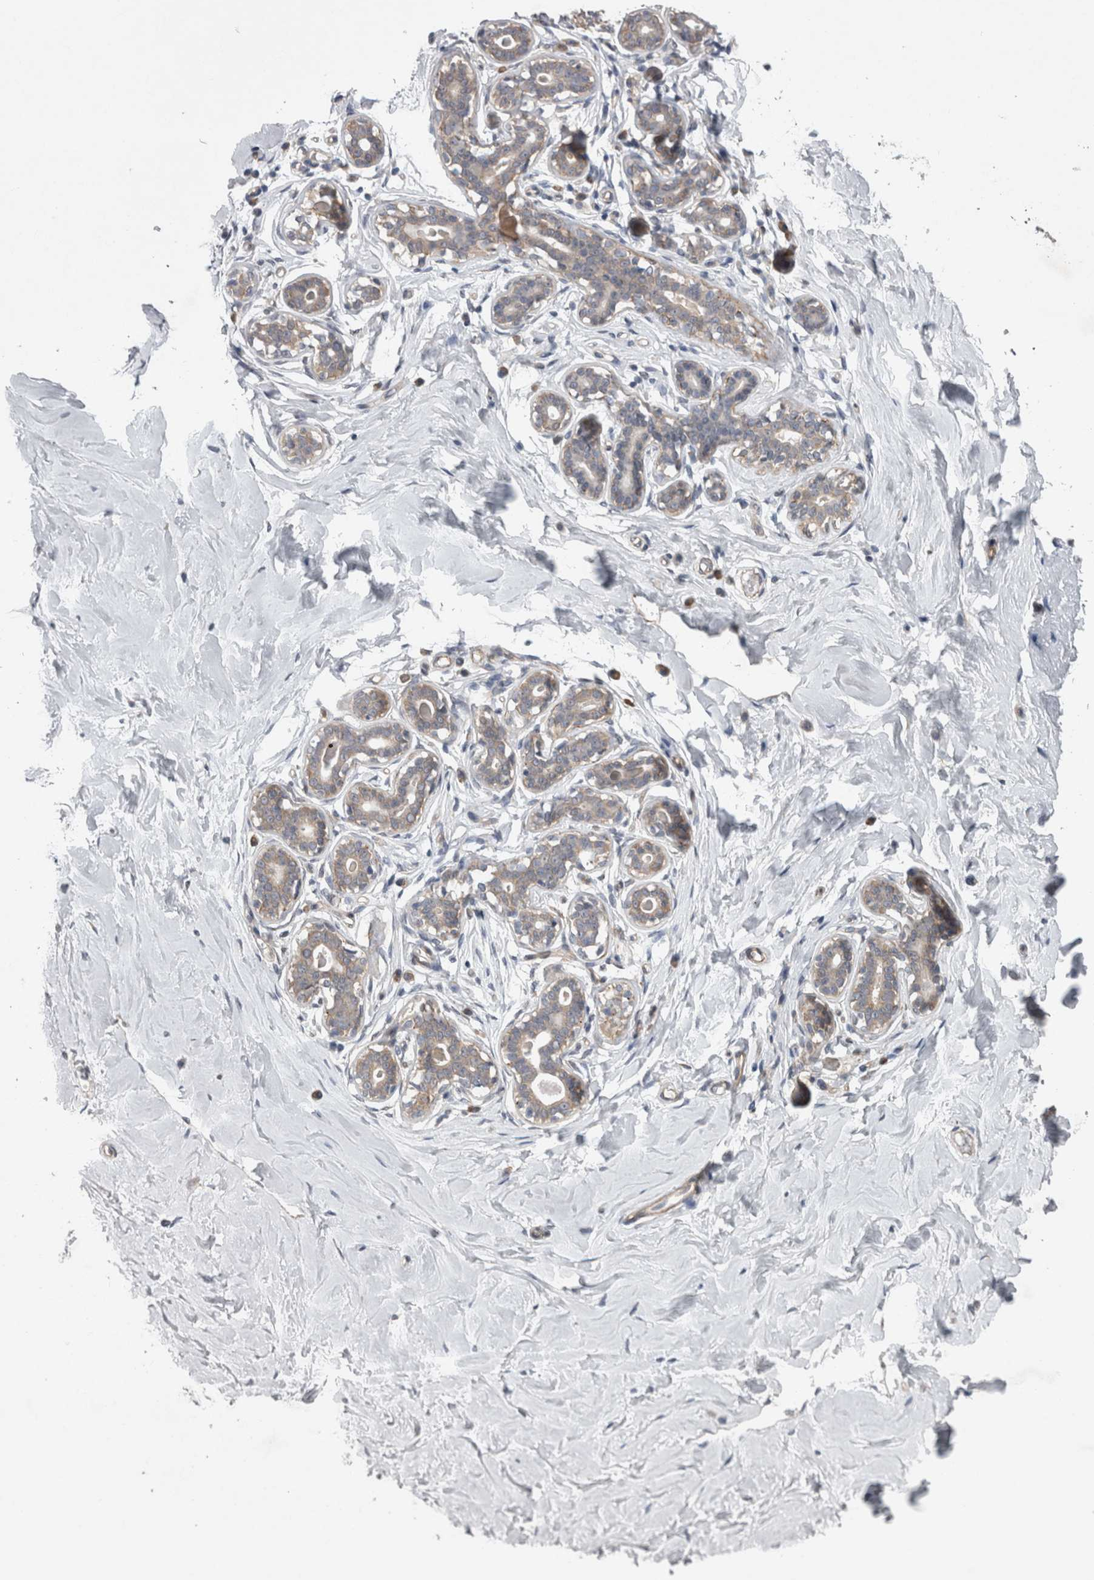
{"staining": {"intensity": "negative", "quantity": "none", "location": "none"}, "tissue": "breast", "cell_type": "Adipocytes", "image_type": "normal", "snomed": [{"axis": "morphology", "description": "Normal tissue, NOS"}, {"axis": "morphology", "description": "Adenoma, NOS"}, {"axis": "topography", "description": "Breast"}], "caption": "This is a photomicrograph of IHC staining of benign breast, which shows no expression in adipocytes. (Brightfield microscopy of DAB (3,3'-diaminobenzidine) immunohistochemistry (IHC) at high magnification).", "gene": "DDX6", "patient": {"sex": "female", "age": 23}}